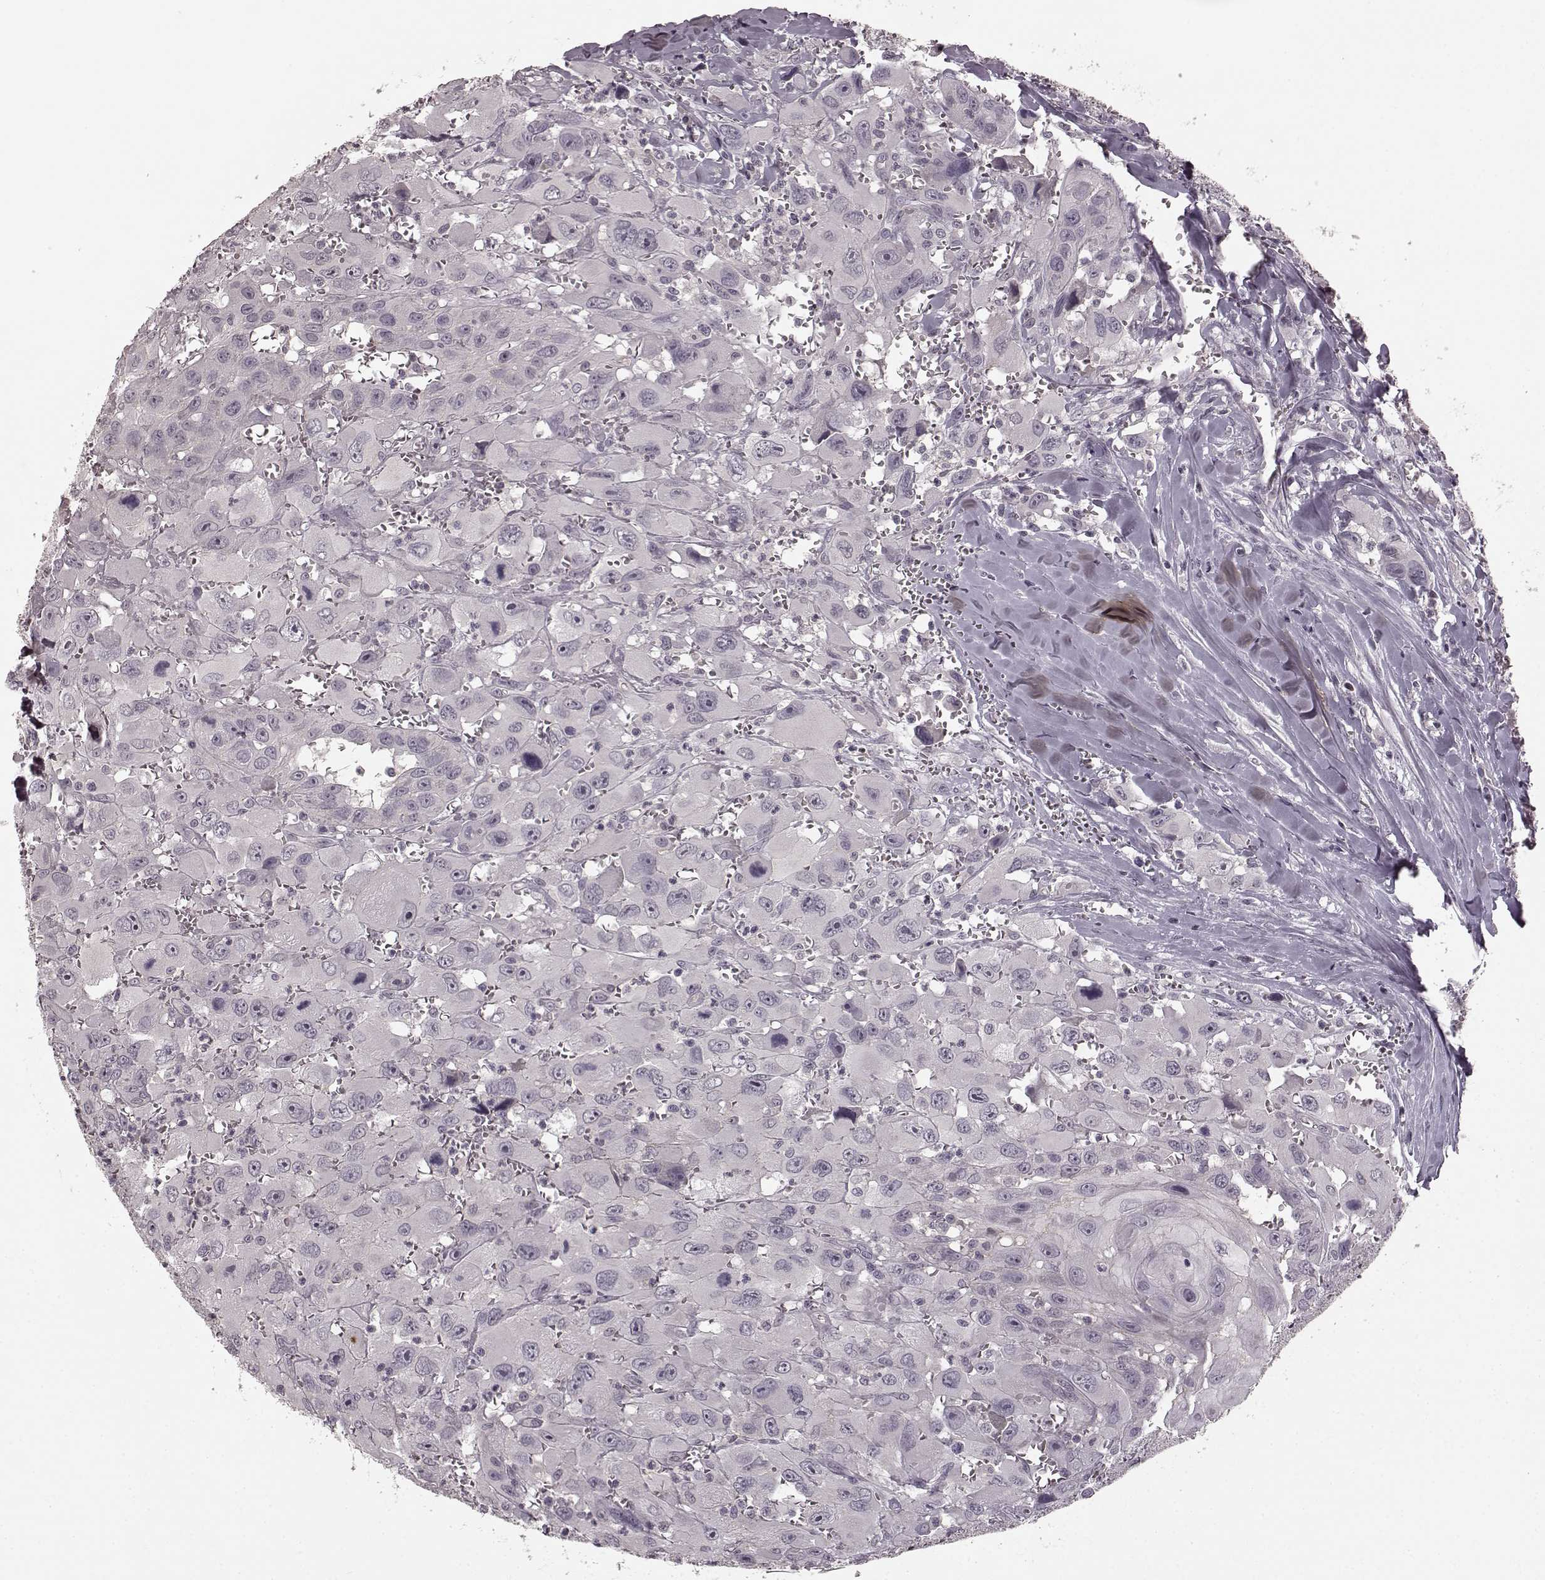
{"staining": {"intensity": "negative", "quantity": "none", "location": "none"}, "tissue": "head and neck cancer", "cell_type": "Tumor cells", "image_type": "cancer", "snomed": [{"axis": "morphology", "description": "Squamous cell carcinoma, NOS"}, {"axis": "morphology", "description": "Squamous cell carcinoma, metastatic, NOS"}, {"axis": "topography", "description": "Oral tissue"}, {"axis": "topography", "description": "Head-Neck"}], "caption": "Head and neck cancer (squamous cell carcinoma) was stained to show a protein in brown. There is no significant positivity in tumor cells.", "gene": "PRKCE", "patient": {"sex": "female", "age": 85}}